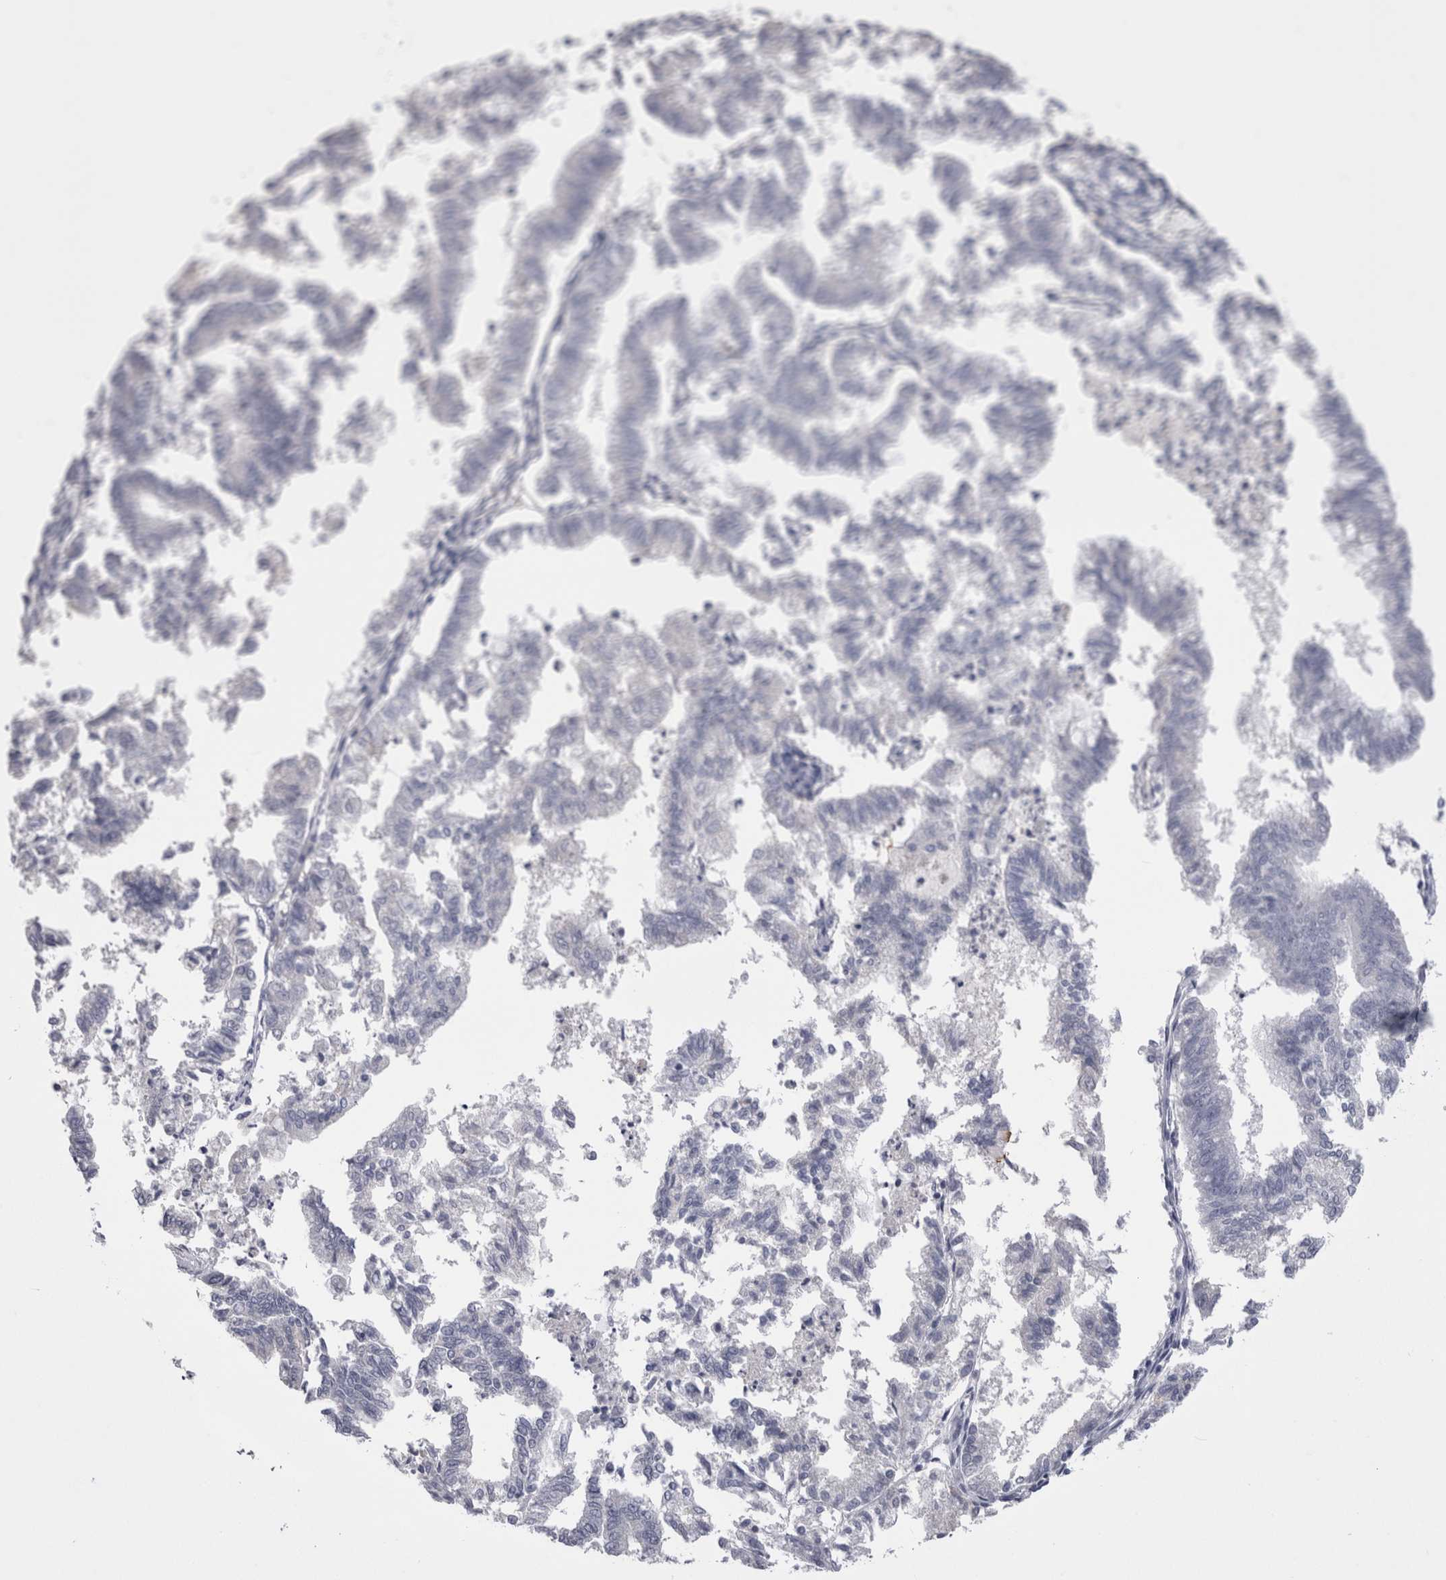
{"staining": {"intensity": "negative", "quantity": "none", "location": "none"}, "tissue": "endometrial cancer", "cell_type": "Tumor cells", "image_type": "cancer", "snomed": [{"axis": "morphology", "description": "Necrosis, NOS"}, {"axis": "morphology", "description": "Adenocarcinoma, NOS"}, {"axis": "topography", "description": "Endometrium"}], "caption": "IHC photomicrograph of neoplastic tissue: endometrial cancer (adenocarcinoma) stained with DAB demonstrates no significant protein staining in tumor cells.", "gene": "CDHR5", "patient": {"sex": "female", "age": 79}}